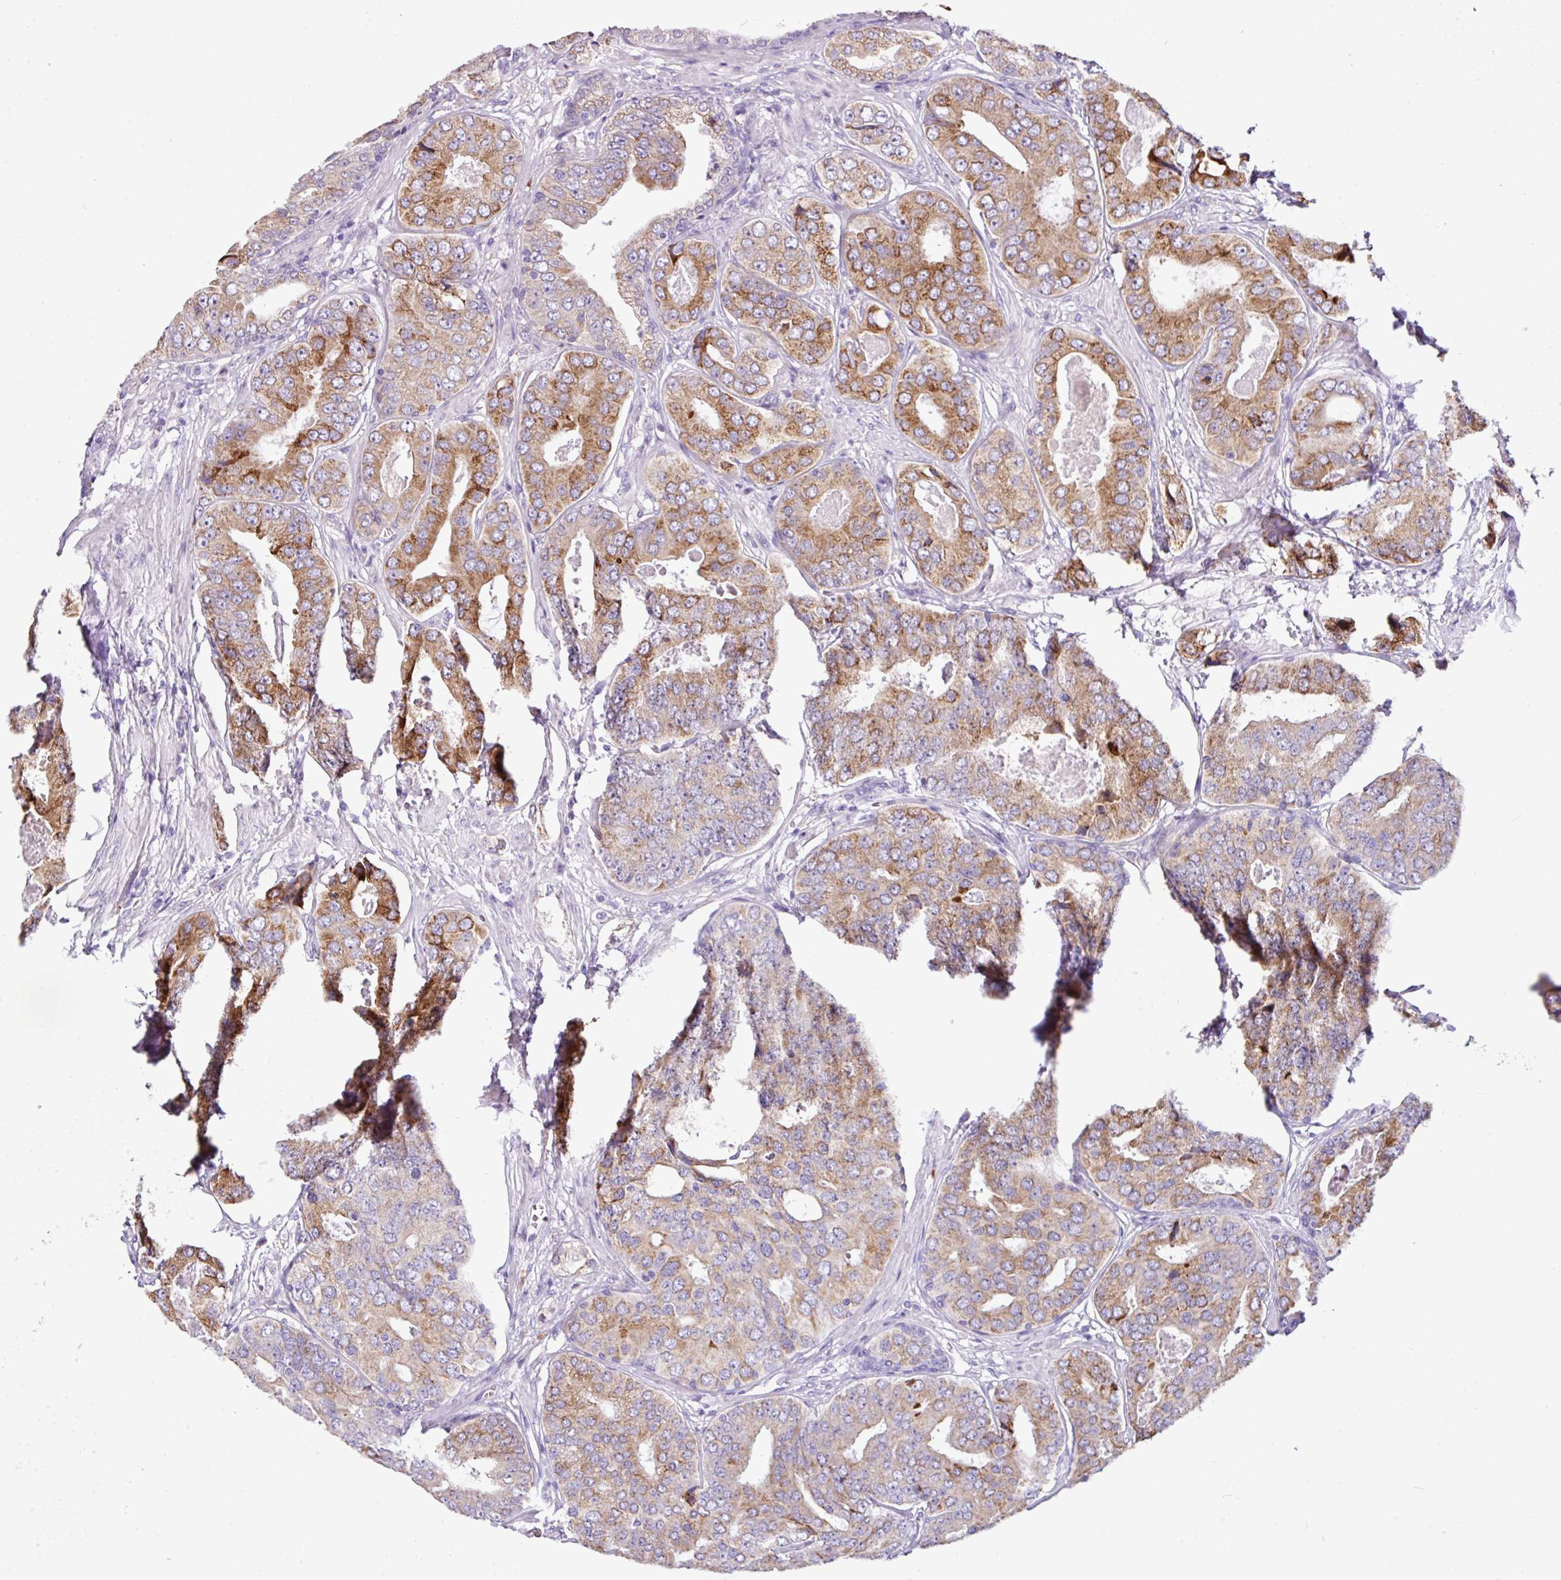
{"staining": {"intensity": "moderate", "quantity": ">75%", "location": "cytoplasmic/membranous"}, "tissue": "prostate cancer", "cell_type": "Tumor cells", "image_type": "cancer", "snomed": [{"axis": "morphology", "description": "Adenocarcinoma, High grade"}, {"axis": "topography", "description": "Prostate"}], "caption": "Immunohistochemistry (IHC) histopathology image of prostate cancer stained for a protein (brown), which shows medium levels of moderate cytoplasmic/membranous staining in about >75% of tumor cells.", "gene": "RGS21", "patient": {"sex": "male", "age": 71}}